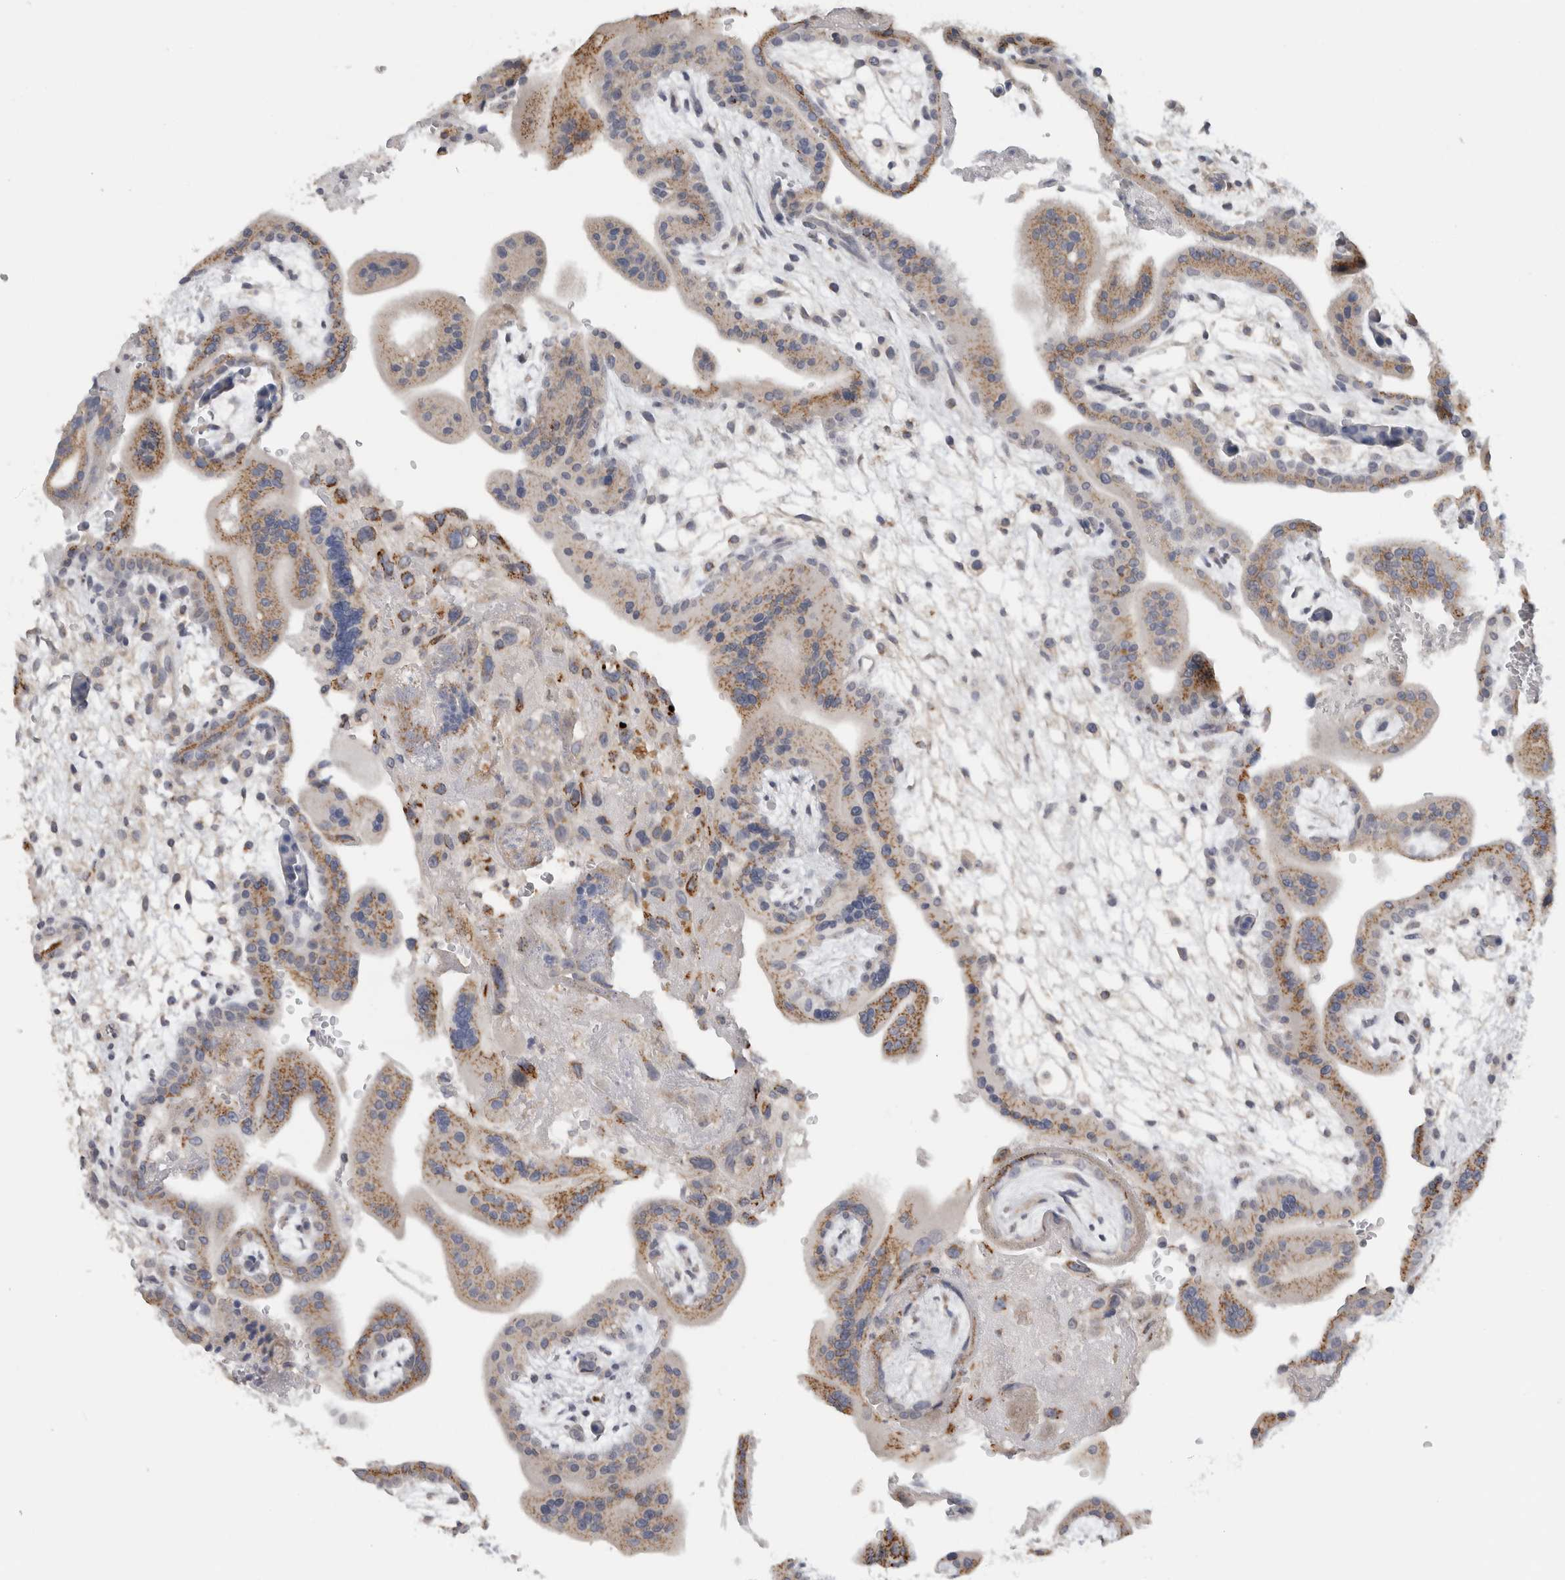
{"staining": {"intensity": "moderate", "quantity": "25%-75%", "location": "cytoplasmic/membranous"}, "tissue": "placenta", "cell_type": "Decidual cells", "image_type": "normal", "snomed": [{"axis": "morphology", "description": "Normal tissue, NOS"}, {"axis": "topography", "description": "Placenta"}], "caption": "The image displays staining of unremarkable placenta, revealing moderate cytoplasmic/membranous protein positivity (brown color) within decidual cells.", "gene": "MGAT1", "patient": {"sex": "female", "age": 35}}